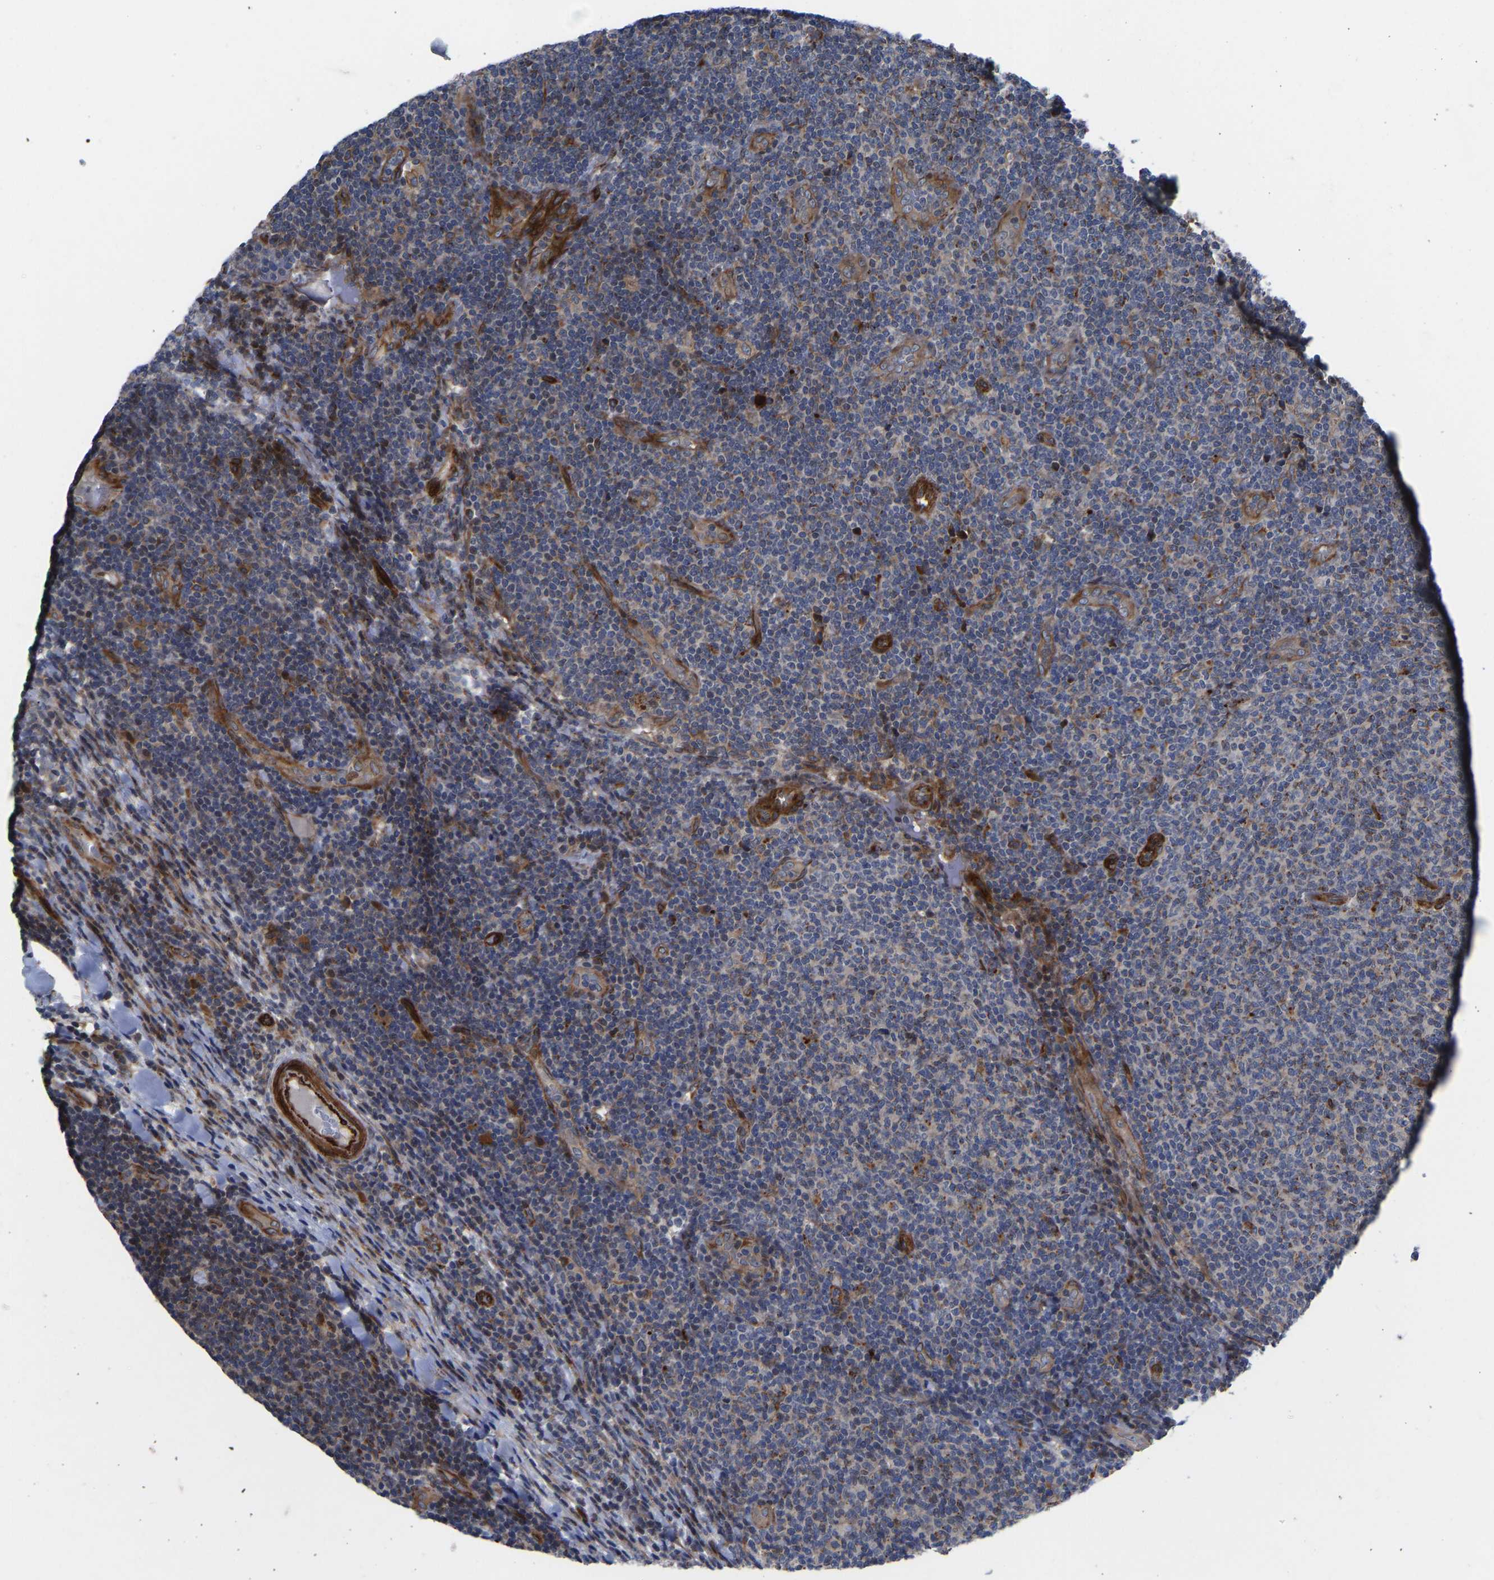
{"staining": {"intensity": "weak", "quantity": "<25%", "location": "cytoplasmic/membranous"}, "tissue": "lymphoma", "cell_type": "Tumor cells", "image_type": "cancer", "snomed": [{"axis": "morphology", "description": "Malignant lymphoma, non-Hodgkin's type, Low grade"}, {"axis": "topography", "description": "Lymph node"}], "caption": "Immunohistochemistry (IHC) of lymphoma demonstrates no positivity in tumor cells.", "gene": "TMEM38B", "patient": {"sex": "male", "age": 66}}